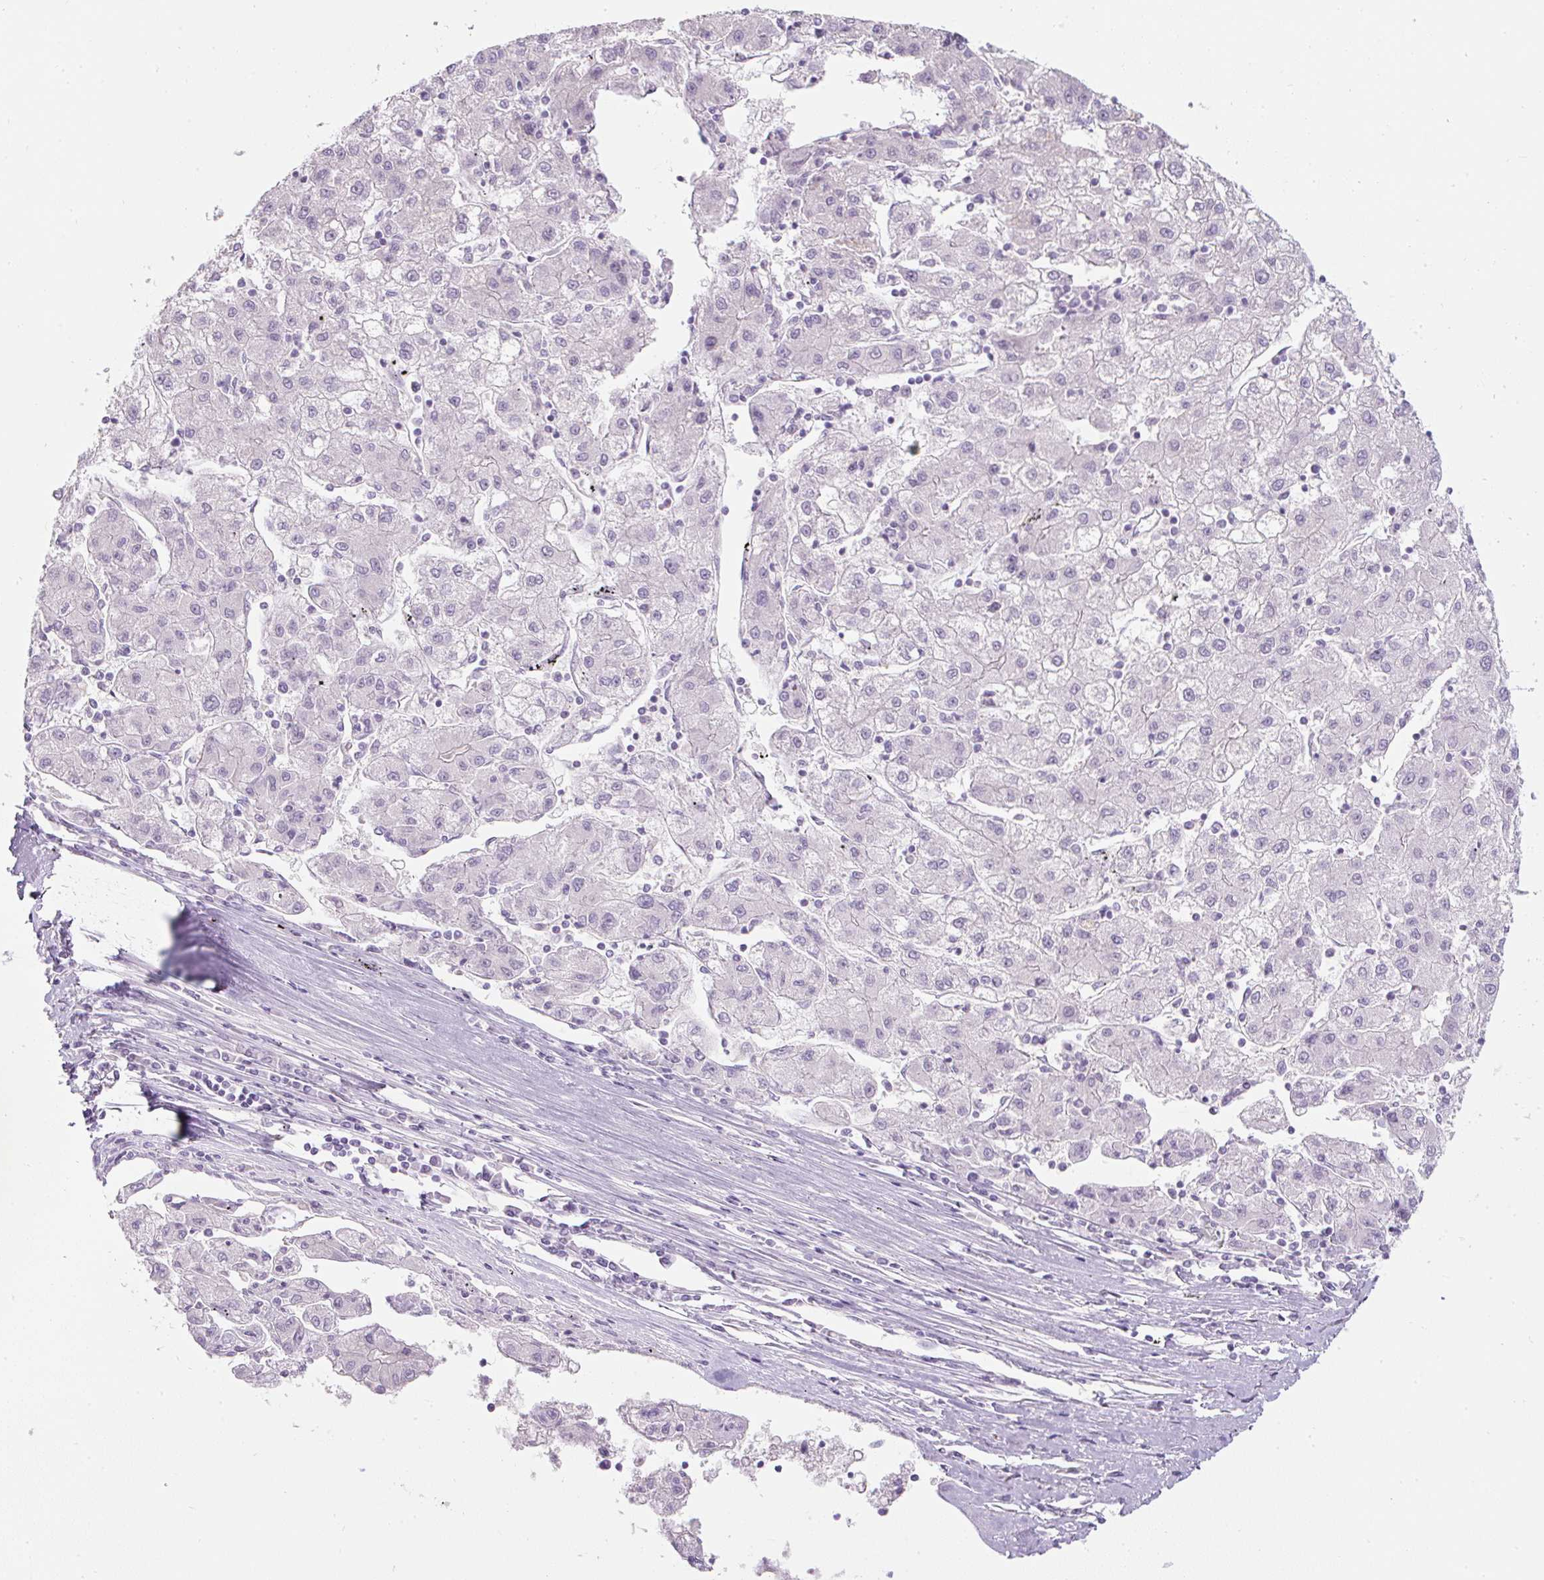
{"staining": {"intensity": "negative", "quantity": "none", "location": "none"}, "tissue": "liver cancer", "cell_type": "Tumor cells", "image_type": "cancer", "snomed": [{"axis": "morphology", "description": "Carcinoma, Hepatocellular, NOS"}, {"axis": "topography", "description": "Liver"}], "caption": "Immunohistochemistry photomicrograph of neoplastic tissue: human liver cancer stained with DAB (3,3'-diaminobenzidine) shows no significant protein positivity in tumor cells.", "gene": "FGFBP3", "patient": {"sex": "male", "age": 72}}